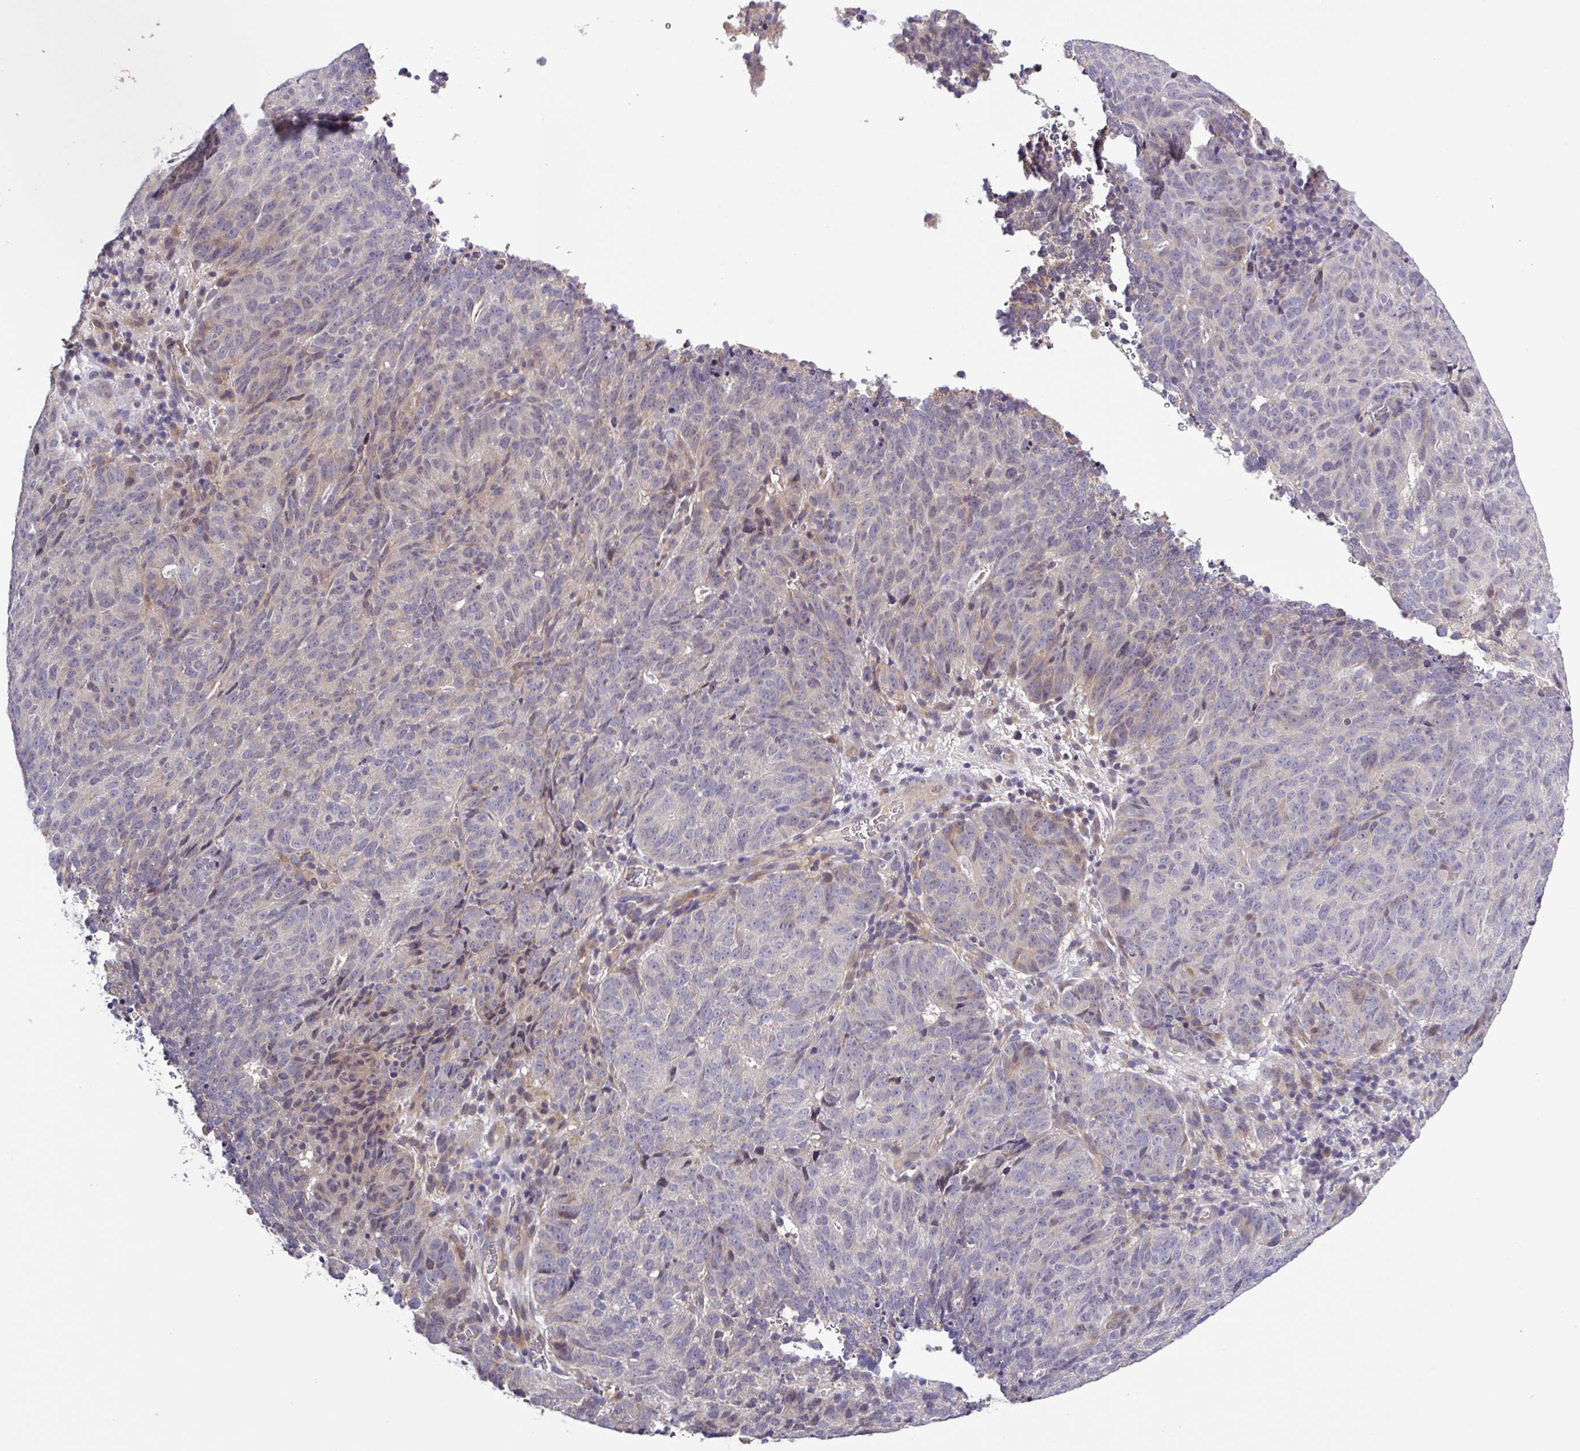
{"staining": {"intensity": "negative", "quantity": "none", "location": "none"}, "tissue": "cervical cancer", "cell_type": "Tumor cells", "image_type": "cancer", "snomed": [{"axis": "morphology", "description": "Adenocarcinoma, NOS"}, {"axis": "topography", "description": "Cervix"}], "caption": "A high-resolution histopathology image shows immunohistochemistry staining of adenocarcinoma (cervical), which exhibits no significant positivity in tumor cells.", "gene": "SFTPB", "patient": {"sex": "female", "age": 38}}